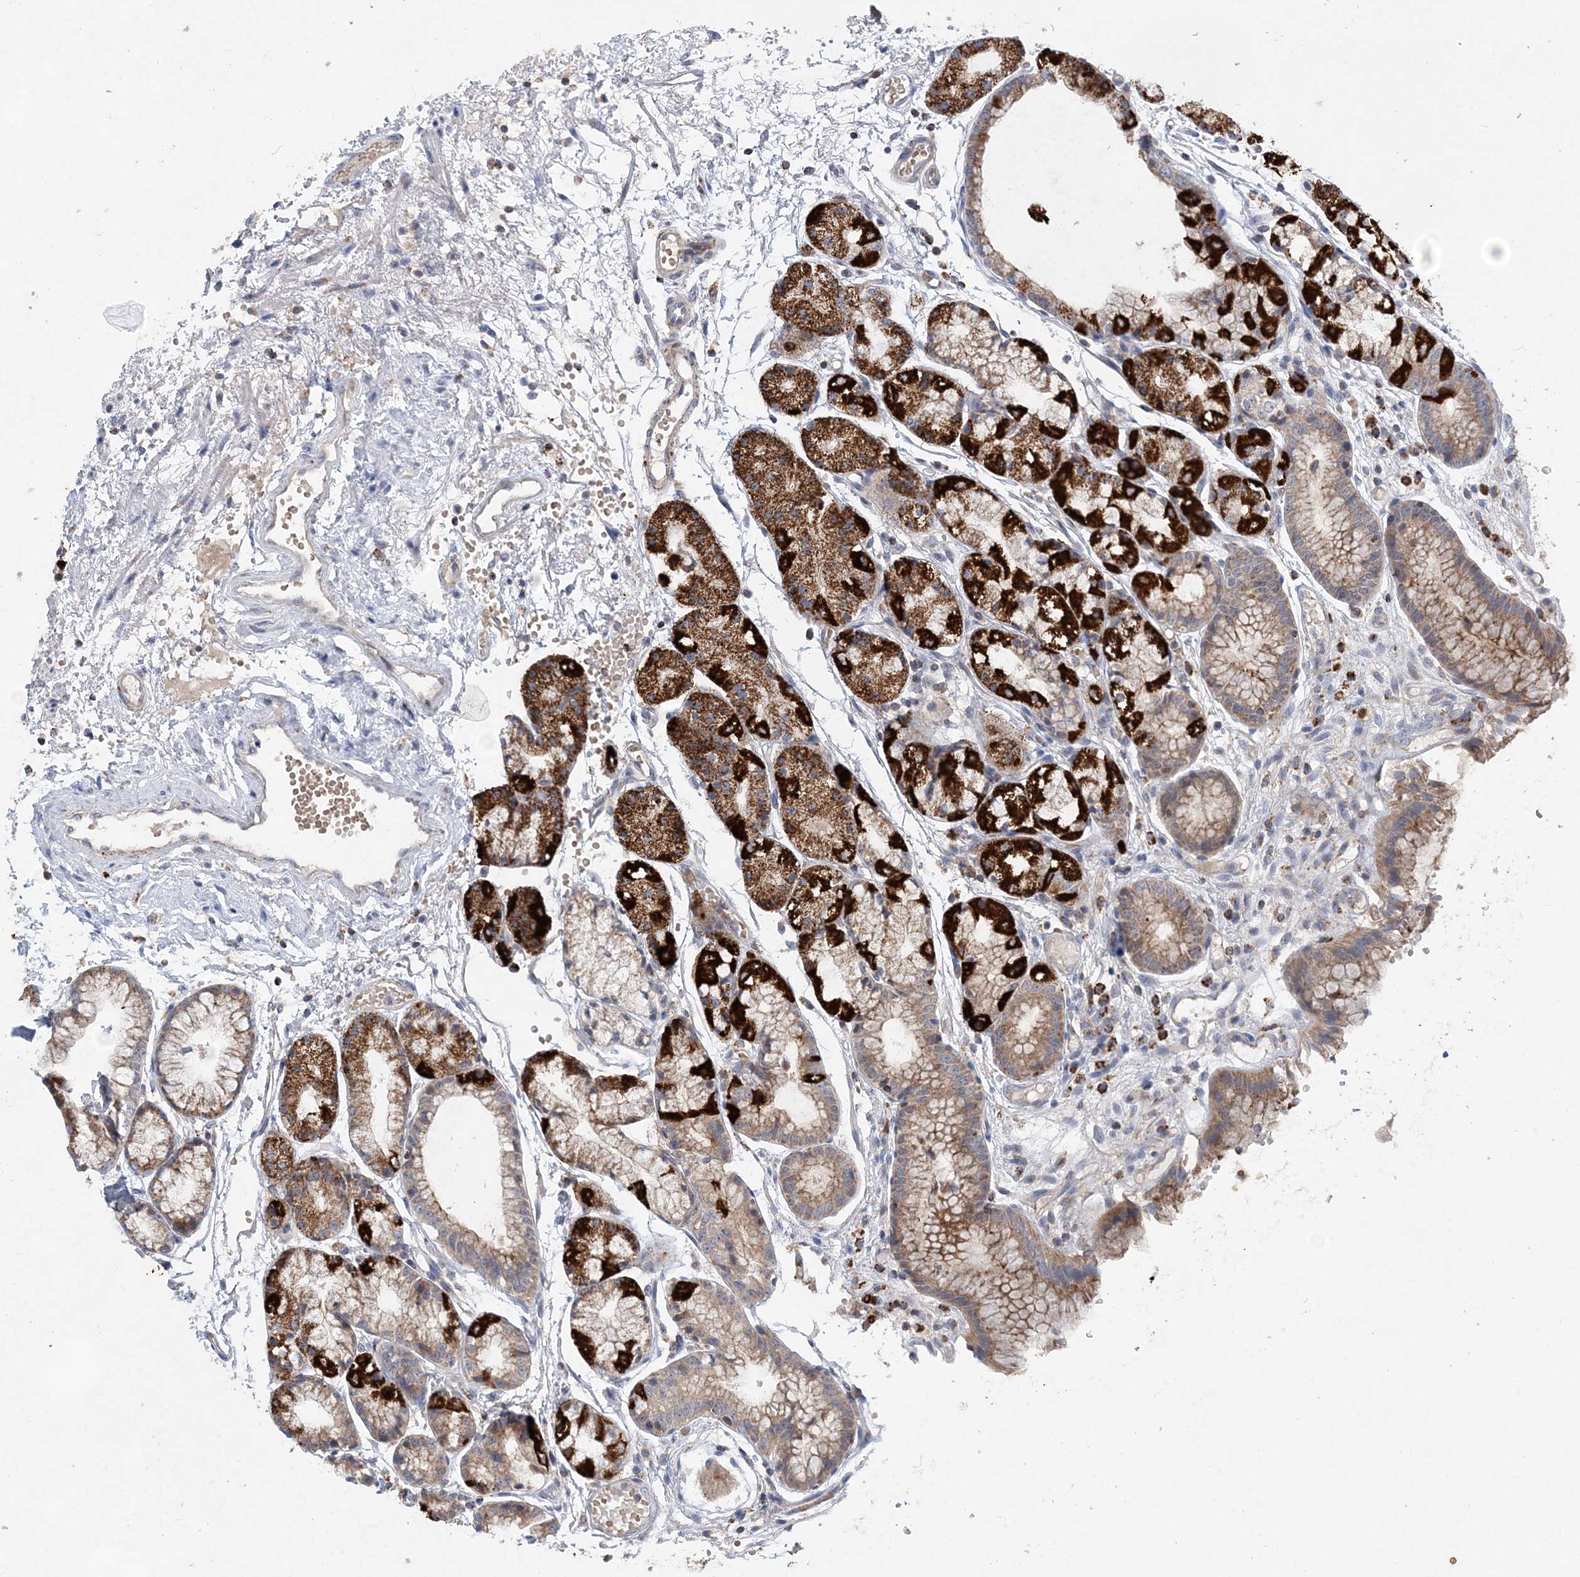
{"staining": {"intensity": "strong", "quantity": ">75%", "location": "cytoplasmic/membranous"}, "tissue": "stomach", "cell_type": "Glandular cells", "image_type": "normal", "snomed": [{"axis": "morphology", "description": "Normal tissue, NOS"}, {"axis": "topography", "description": "Stomach, upper"}], "caption": "The micrograph shows immunohistochemical staining of normal stomach. There is strong cytoplasmic/membranous staining is appreciated in about >75% of glandular cells.", "gene": "TRAPPC13", "patient": {"sex": "male", "age": 72}}